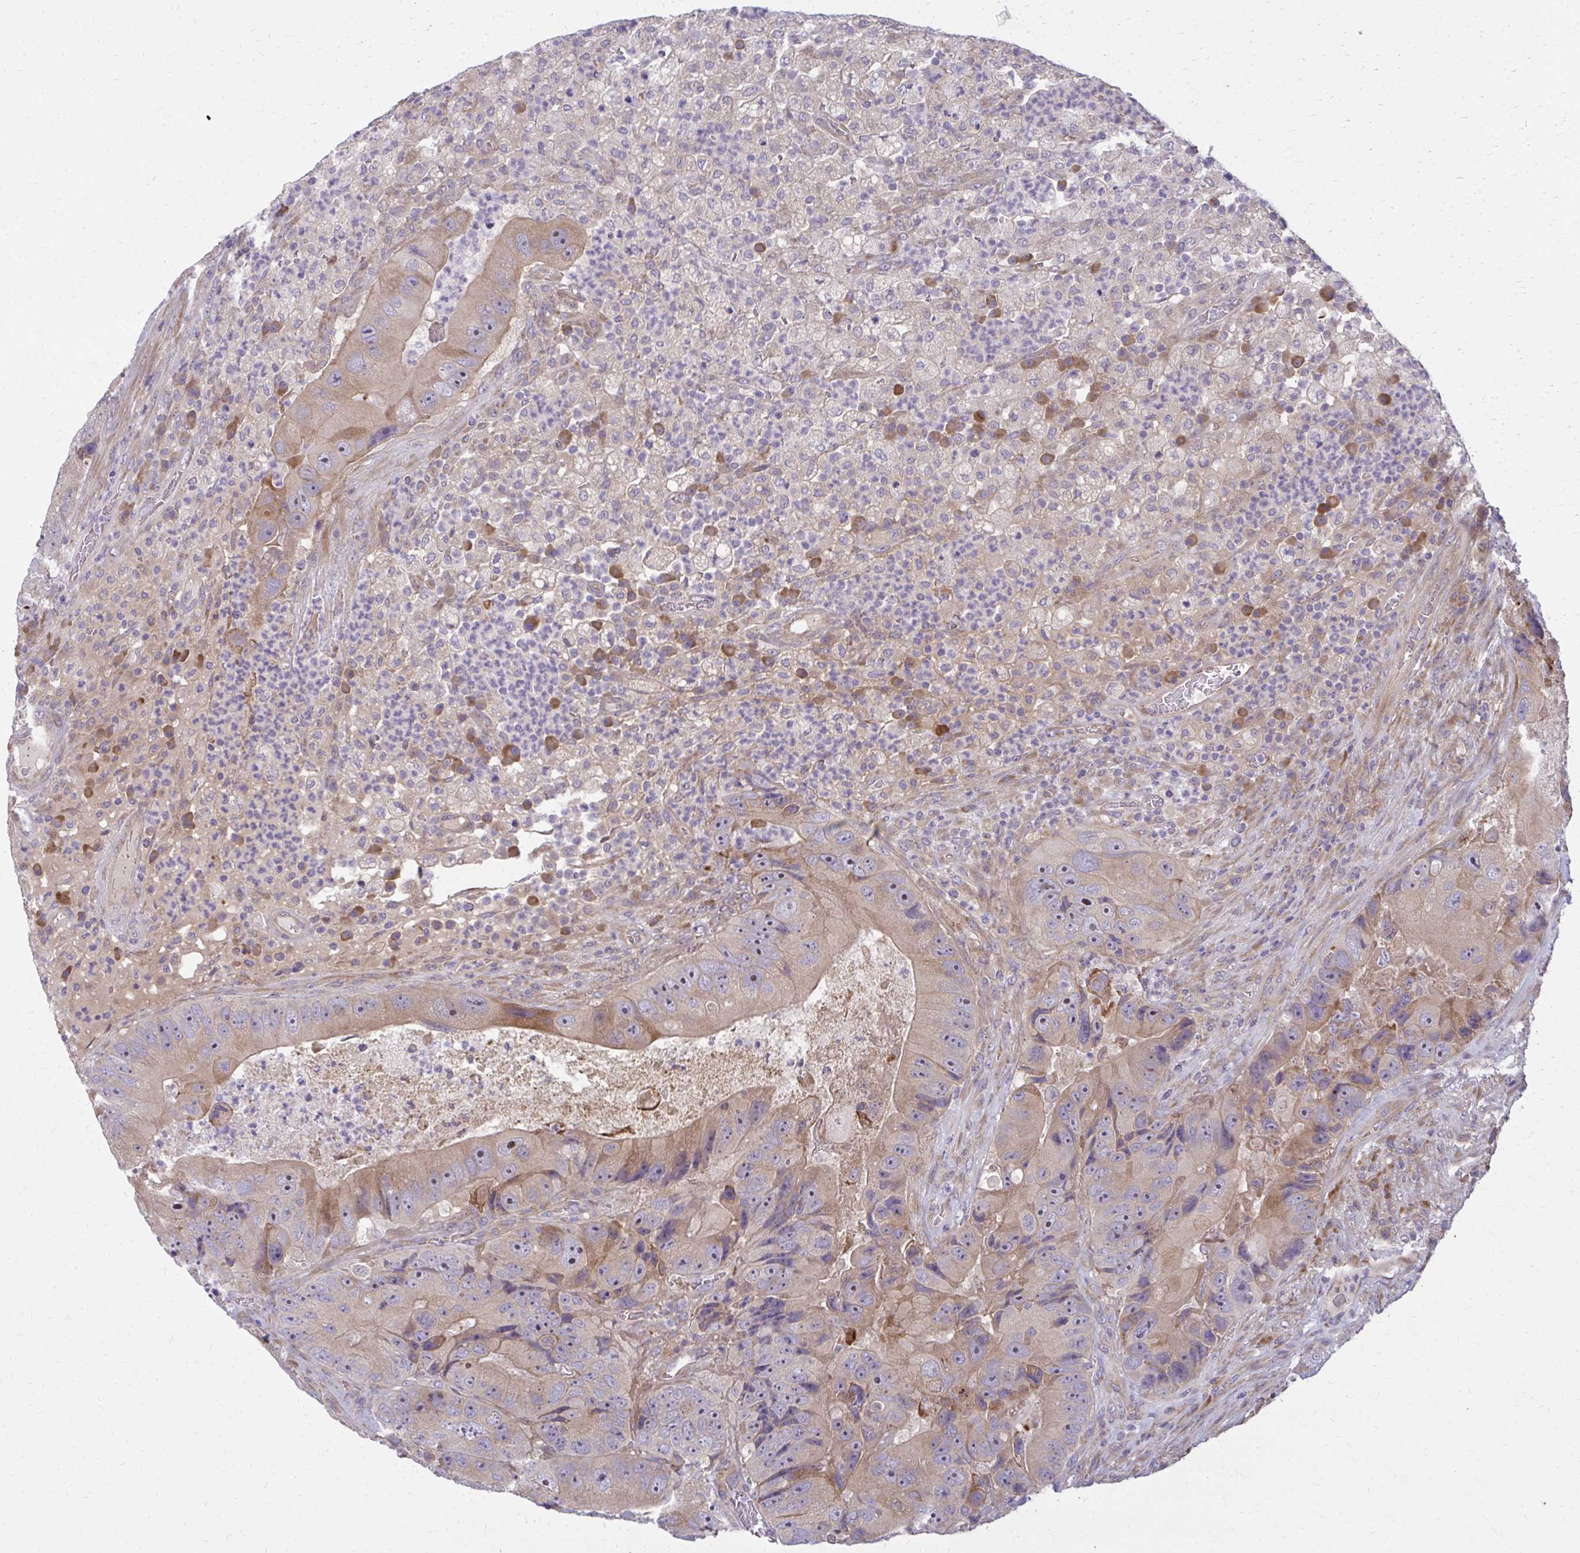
{"staining": {"intensity": "moderate", "quantity": ">75%", "location": "cytoplasmic/membranous,nuclear"}, "tissue": "colorectal cancer", "cell_type": "Tumor cells", "image_type": "cancer", "snomed": [{"axis": "morphology", "description": "Adenocarcinoma, NOS"}, {"axis": "topography", "description": "Colon"}], "caption": "Immunohistochemical staining of human adenocarcinoma (colorectal) demonstrates medium levels of moderate cytoplasmic/membranous and nuclear staining in about >75% of tumor cells. The protein is shown in brown color, while the nuclei are stained blue.", "gene": "CEMP1", "patient": {"sex": "female", "age": 86}}